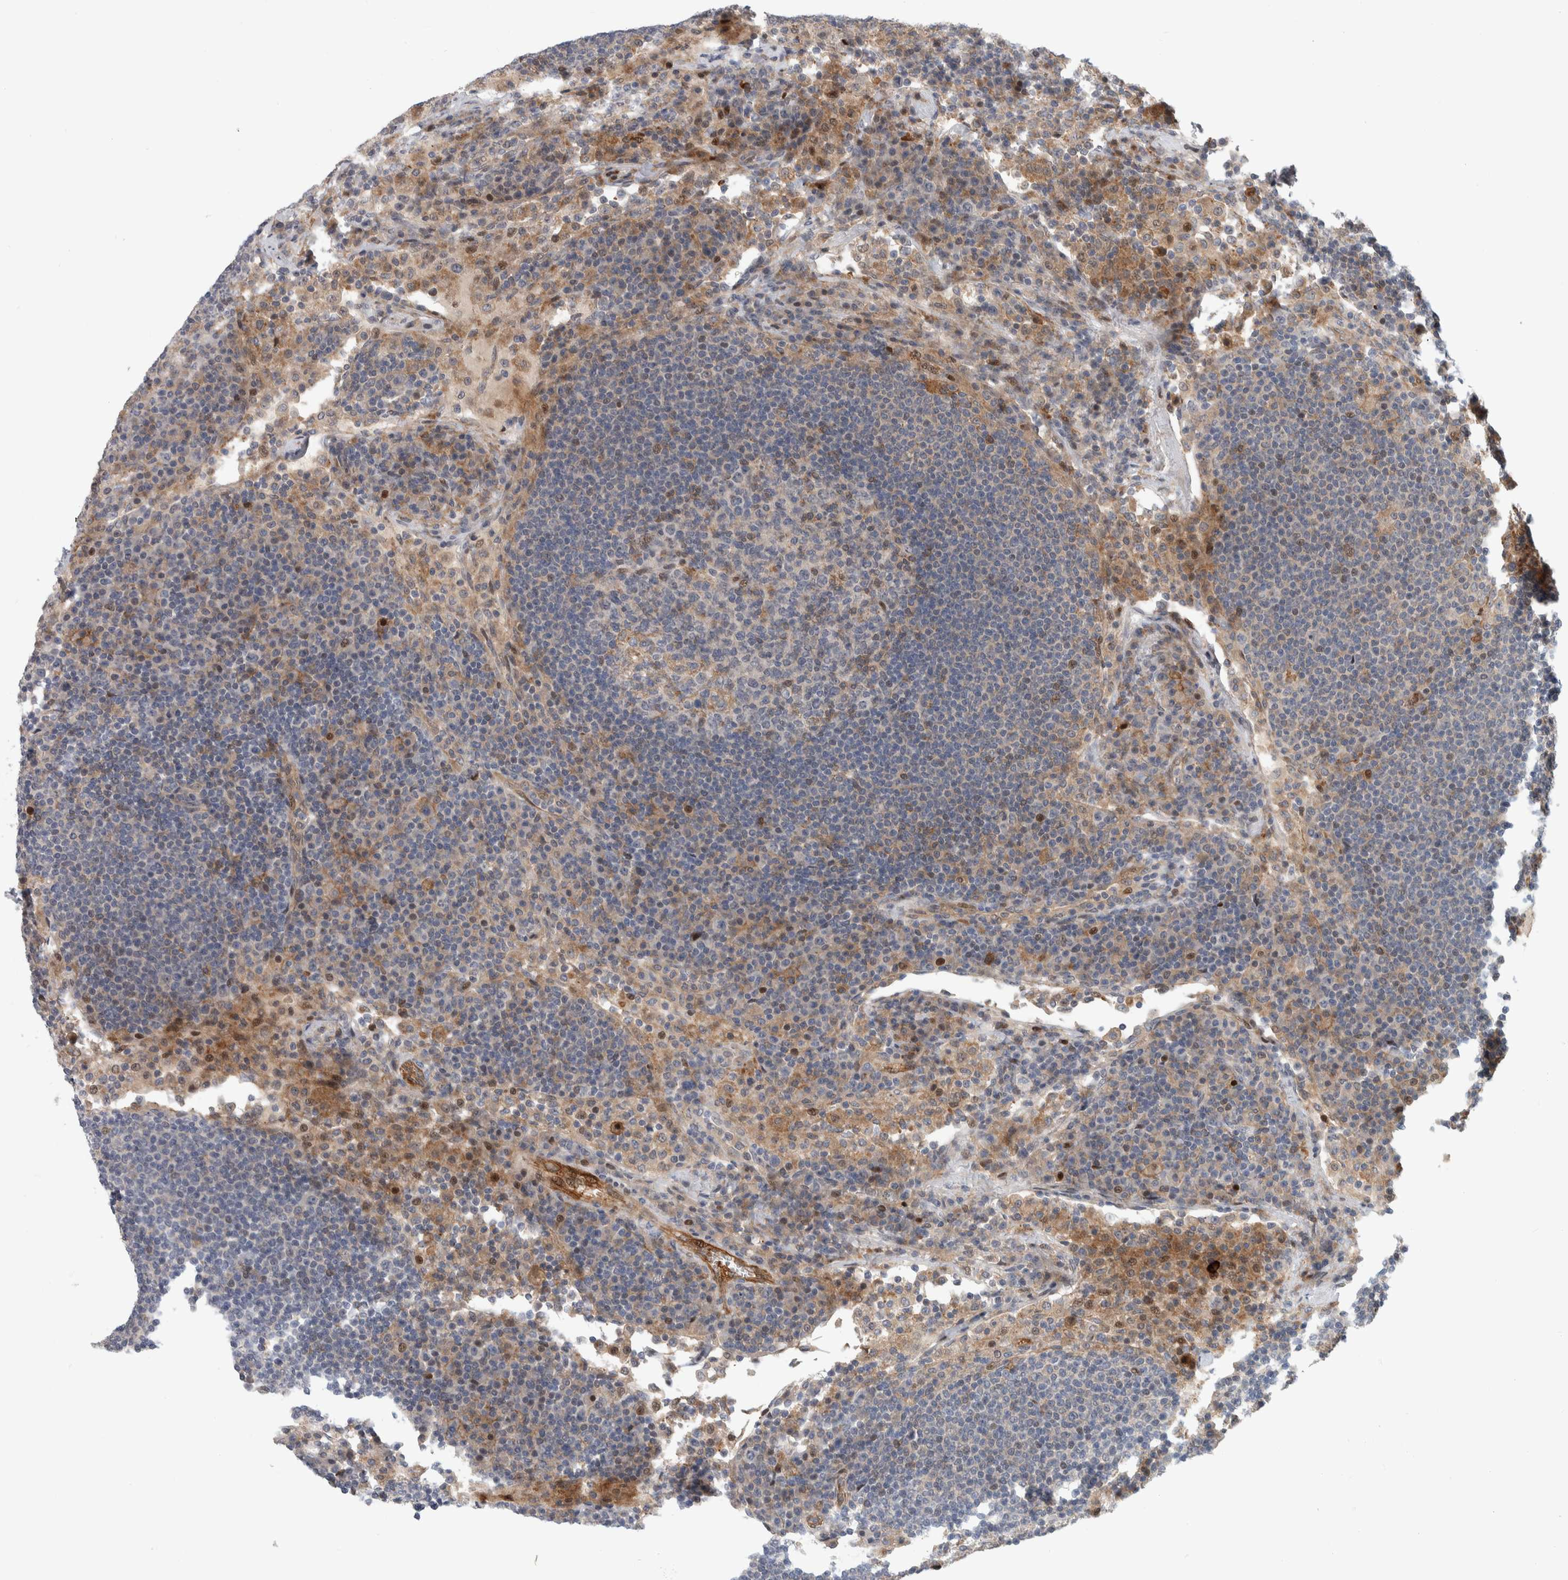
{"staining": {"intensity": "weak", "quantity": "<25%", "location": "cytoplasmic/membranous,nuclear"}, "tissue": "lymph node", "cell_type": "Germinal center cells", "image_type": "normal", "snomed": [{"axis": "morphology", "description": "Normal tissue, NOS"}, {"axis": "topography", "description": "Lymph node"}], "caption": "DAB immunohistochemical staining of normal lymph node displays no significant expression in germinal center cells.", "gene": "MSL1", "patient": {"sex": "female", "age": 53}}